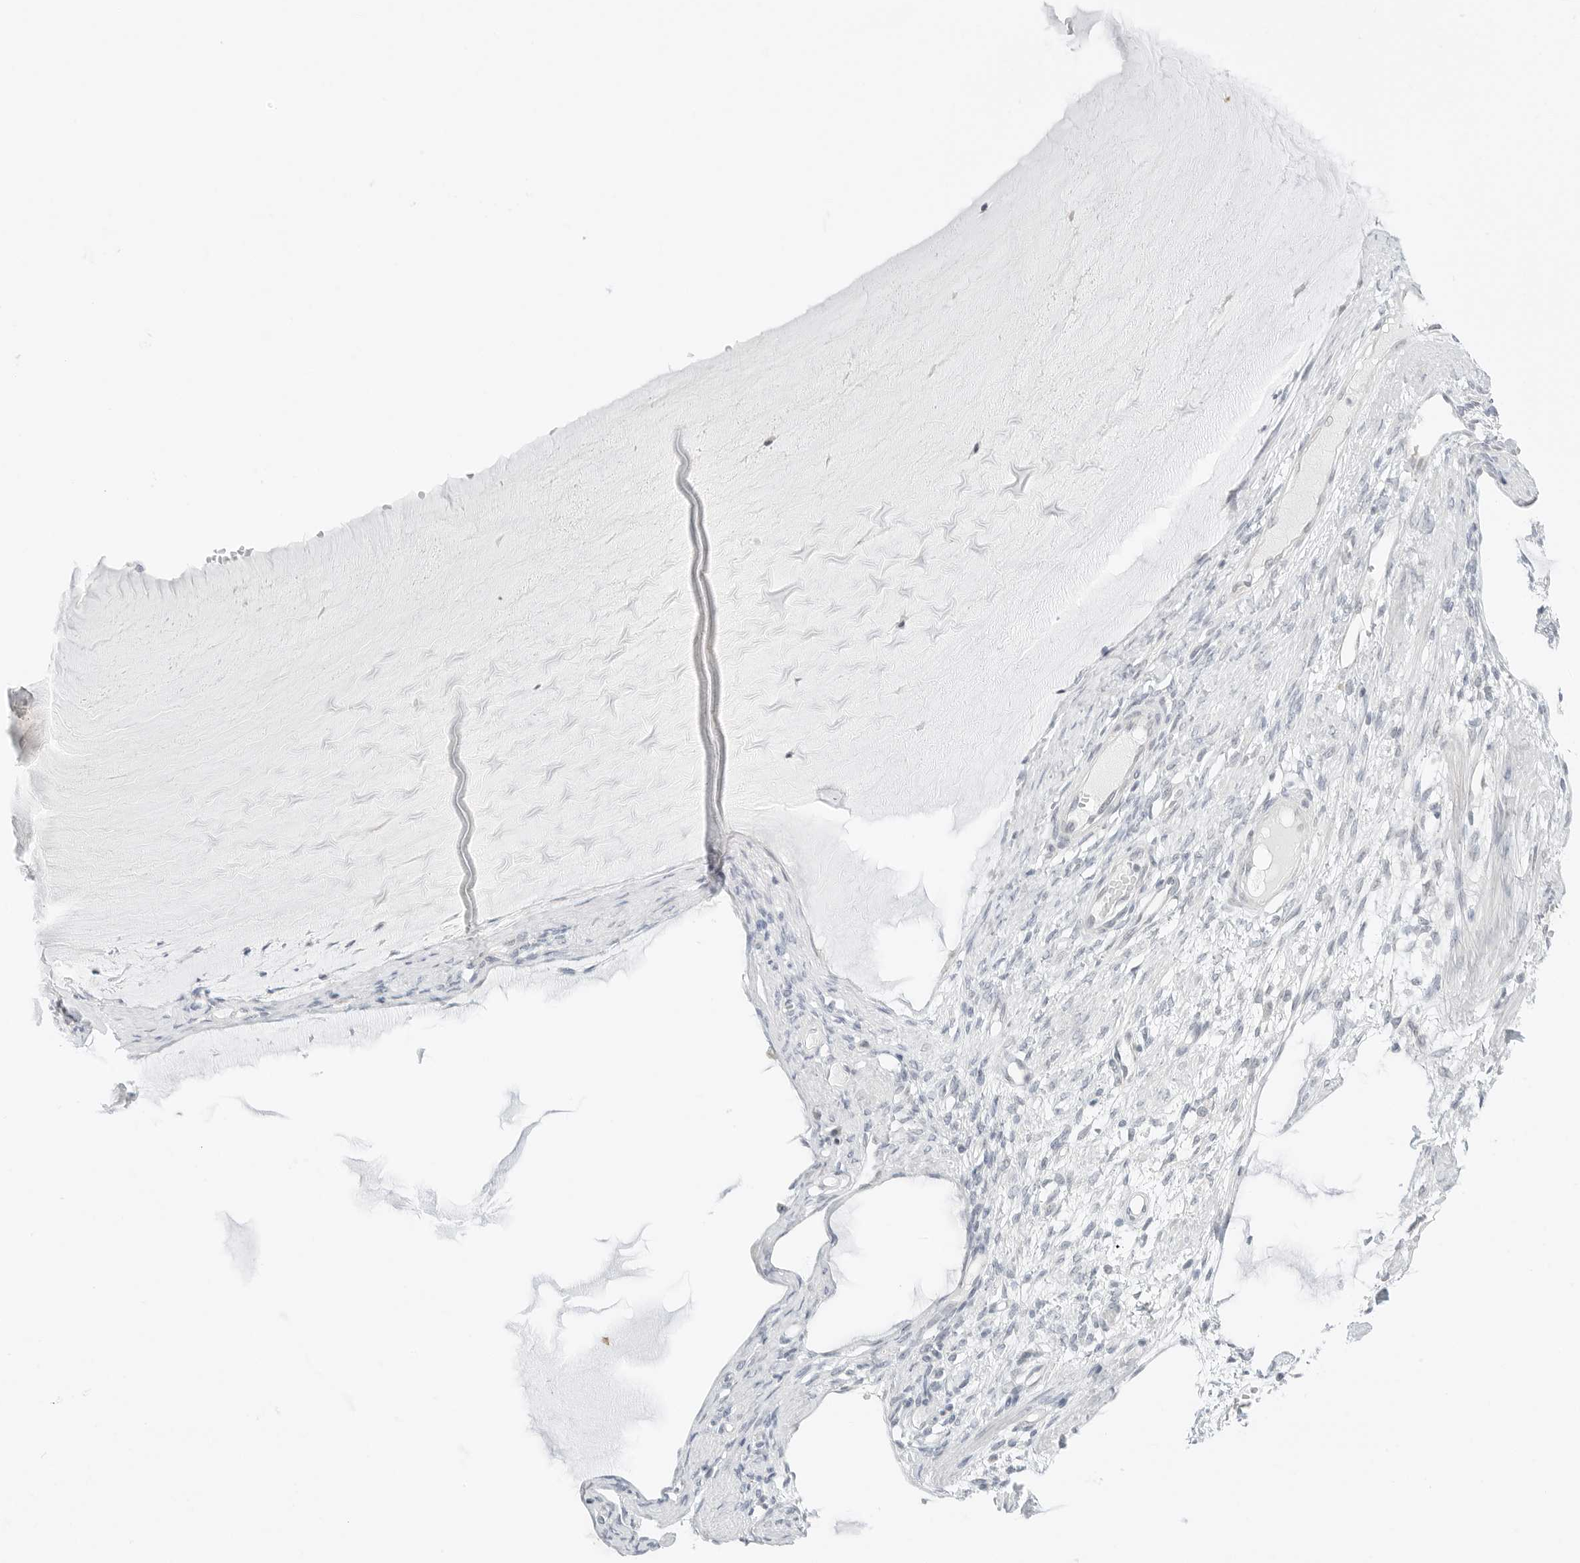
{"staining": {"intensity": "negative", "quantity": "none", "location": "none"}, "tissue": "ovarian cancer", "cell_type": "Tumor cells", "image_type": "cancer", "snomed": [{"axis": "morphology", "description": "Cystadenocarcinoma, mucinous, NOS"}, {"axis": "topography", "description": "Ovary"}], "caption": "Micrograph shows no significant protein staining in tumor cells of ovarian cancer (mucinous cystadenocarcinoma).", "gene": "CCSAP", "patient": {"sex": "female", "age": 61}}